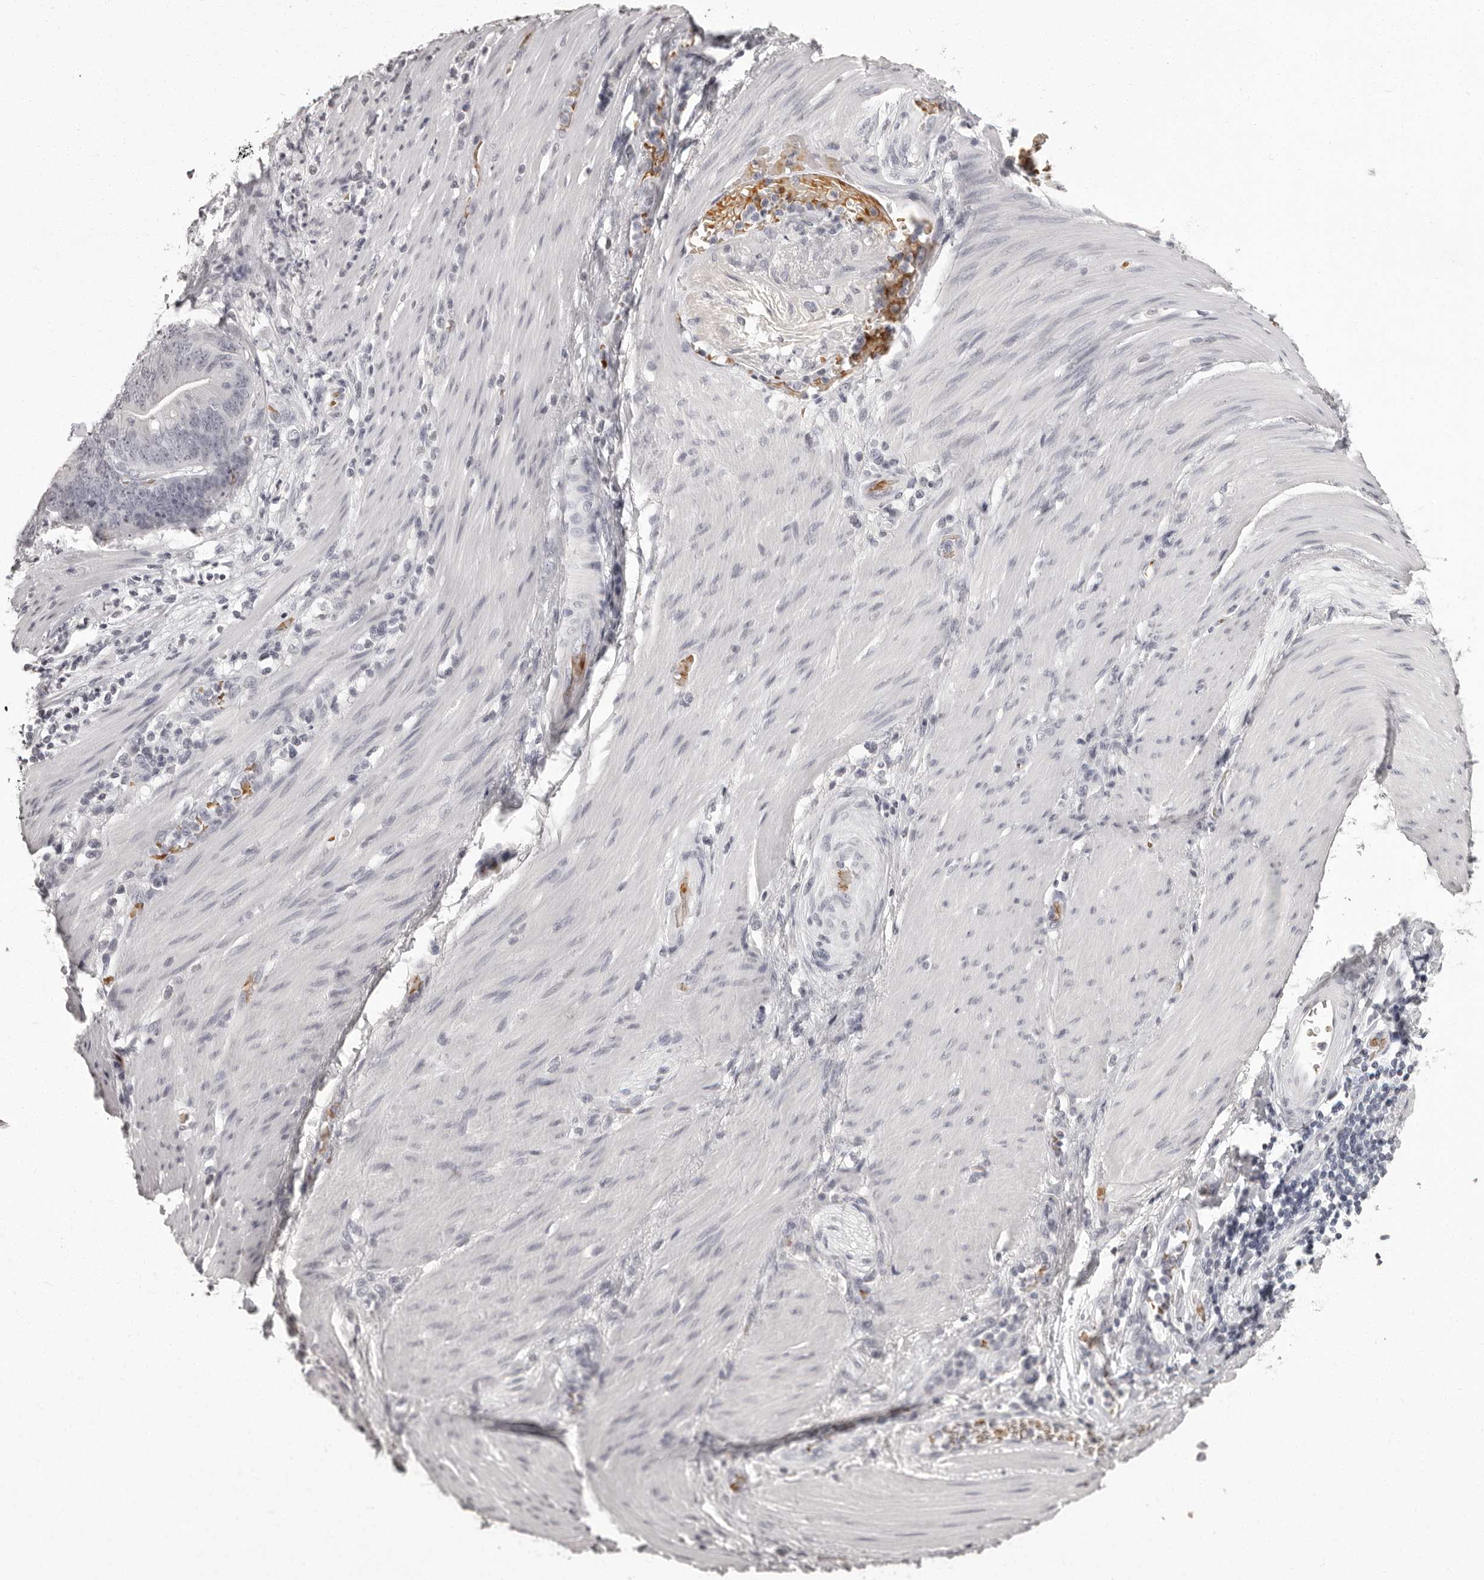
{"staining": {"intensity": "negative", "quantity": "none", "location": "none"}, "tissue": "stomach cancer", "cell_type": "Tumor cells", "image_type": "cancer", "snomed": [{"axis": "morphology", "description": "Adenocarcinoma, NOS"}, {"axis": "topography", "description": "Stomach"}], "caption": "Tumor cells are negative for brown protein staining in adenocarcinoma (stomach).", "gene": "C8orf74", "patient": {"sex": "female", "age": 73}}